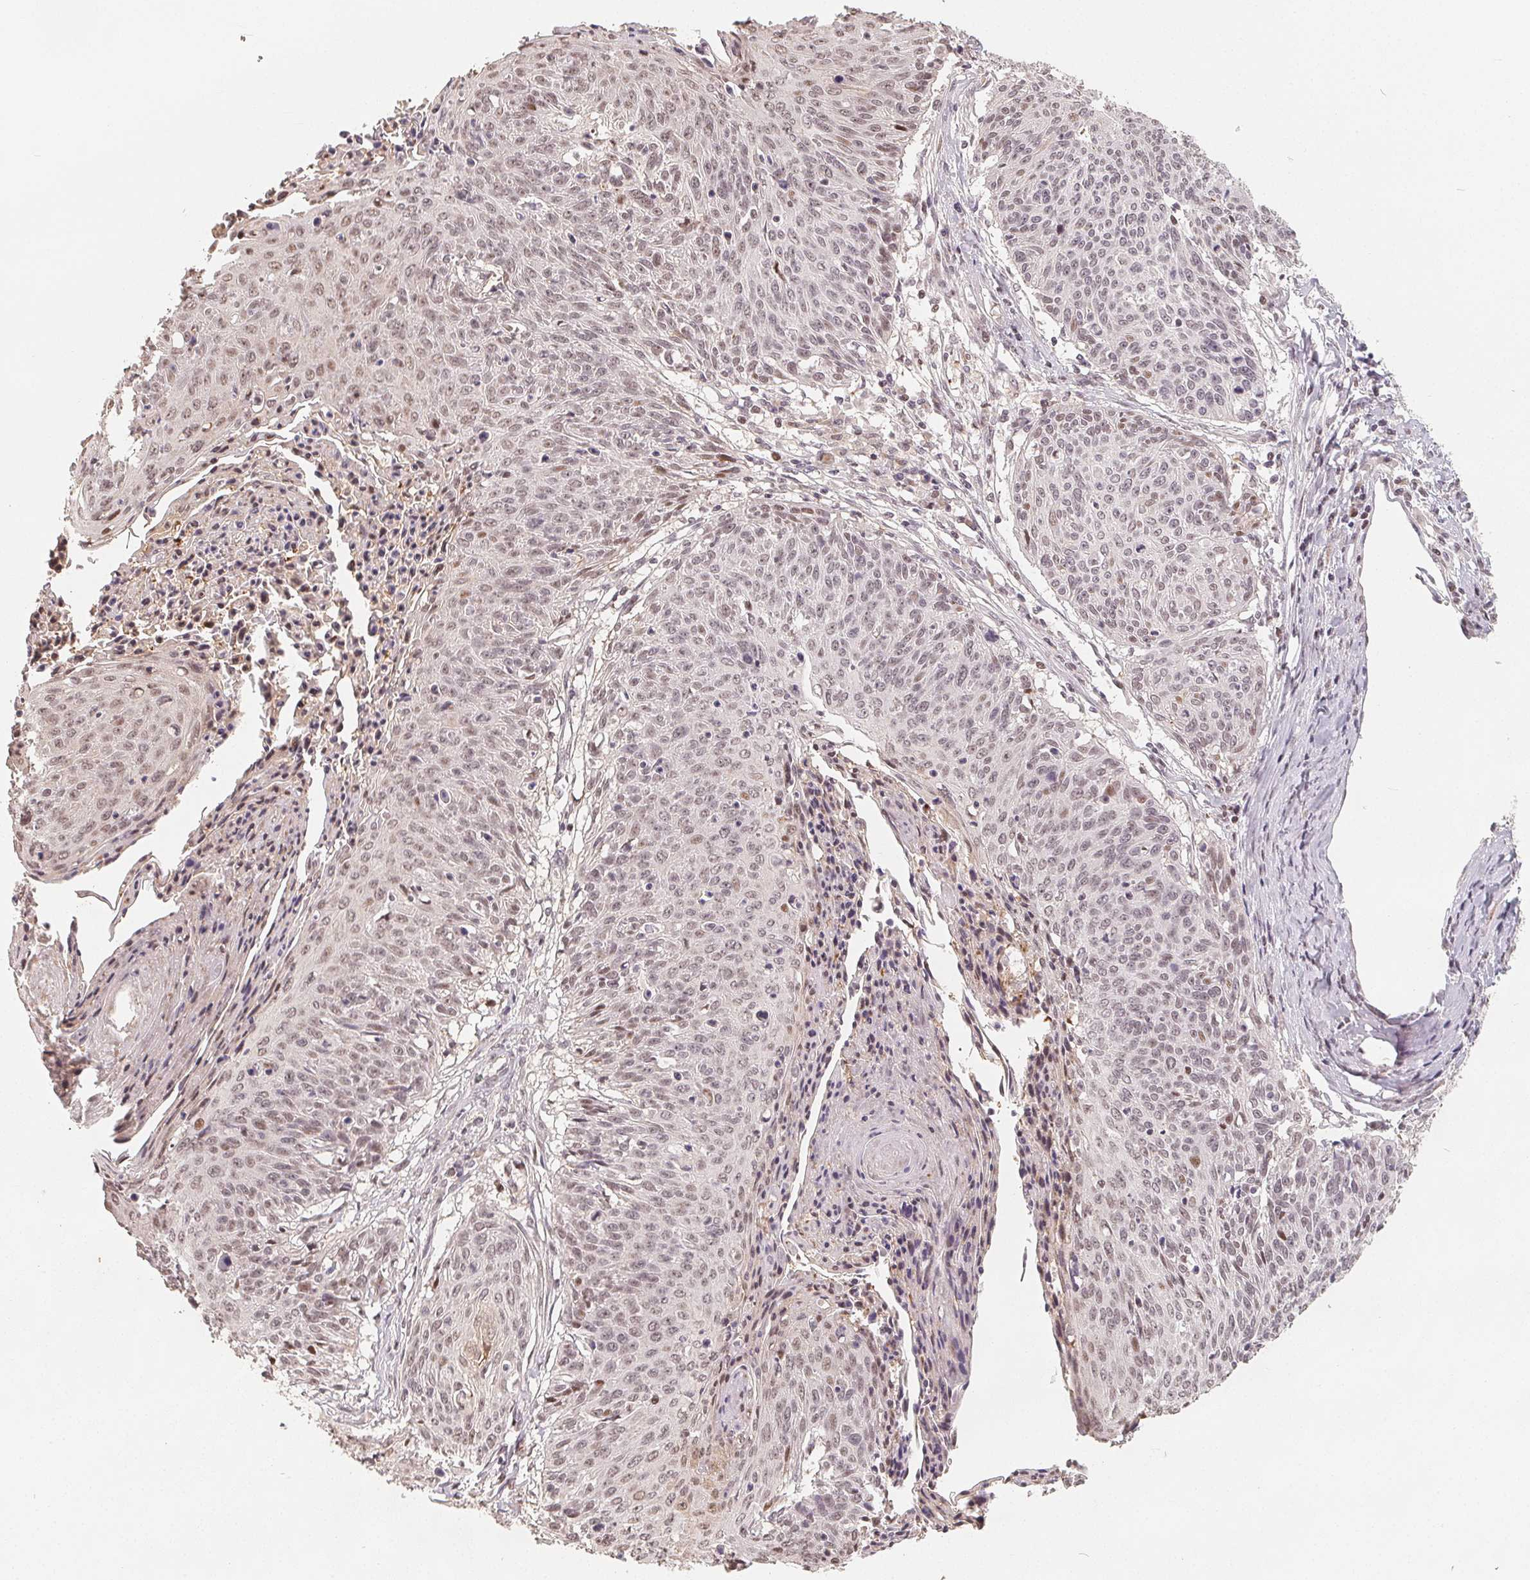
{"staining": {"intensity": "weak", "quantity": "25%-75%", "location": "nuclear"}, "tissue": "cervical cancer", "cell_type": "Tumor cells", "image_type": "cancer", "snomed": [{"axis": "morphology", "description": "Squamous cell carcinoma, NOS"}, {"axis": "topography", "description": "Cervix"}], "caption": "This micrograph reveals immunohistochemistry staining of human cervical cancer, with low weak nuclear positivity in about 25%-75% of tumor cells.", "gene": "CCDC138", "patient": {"sex": "female", "age": 45}}